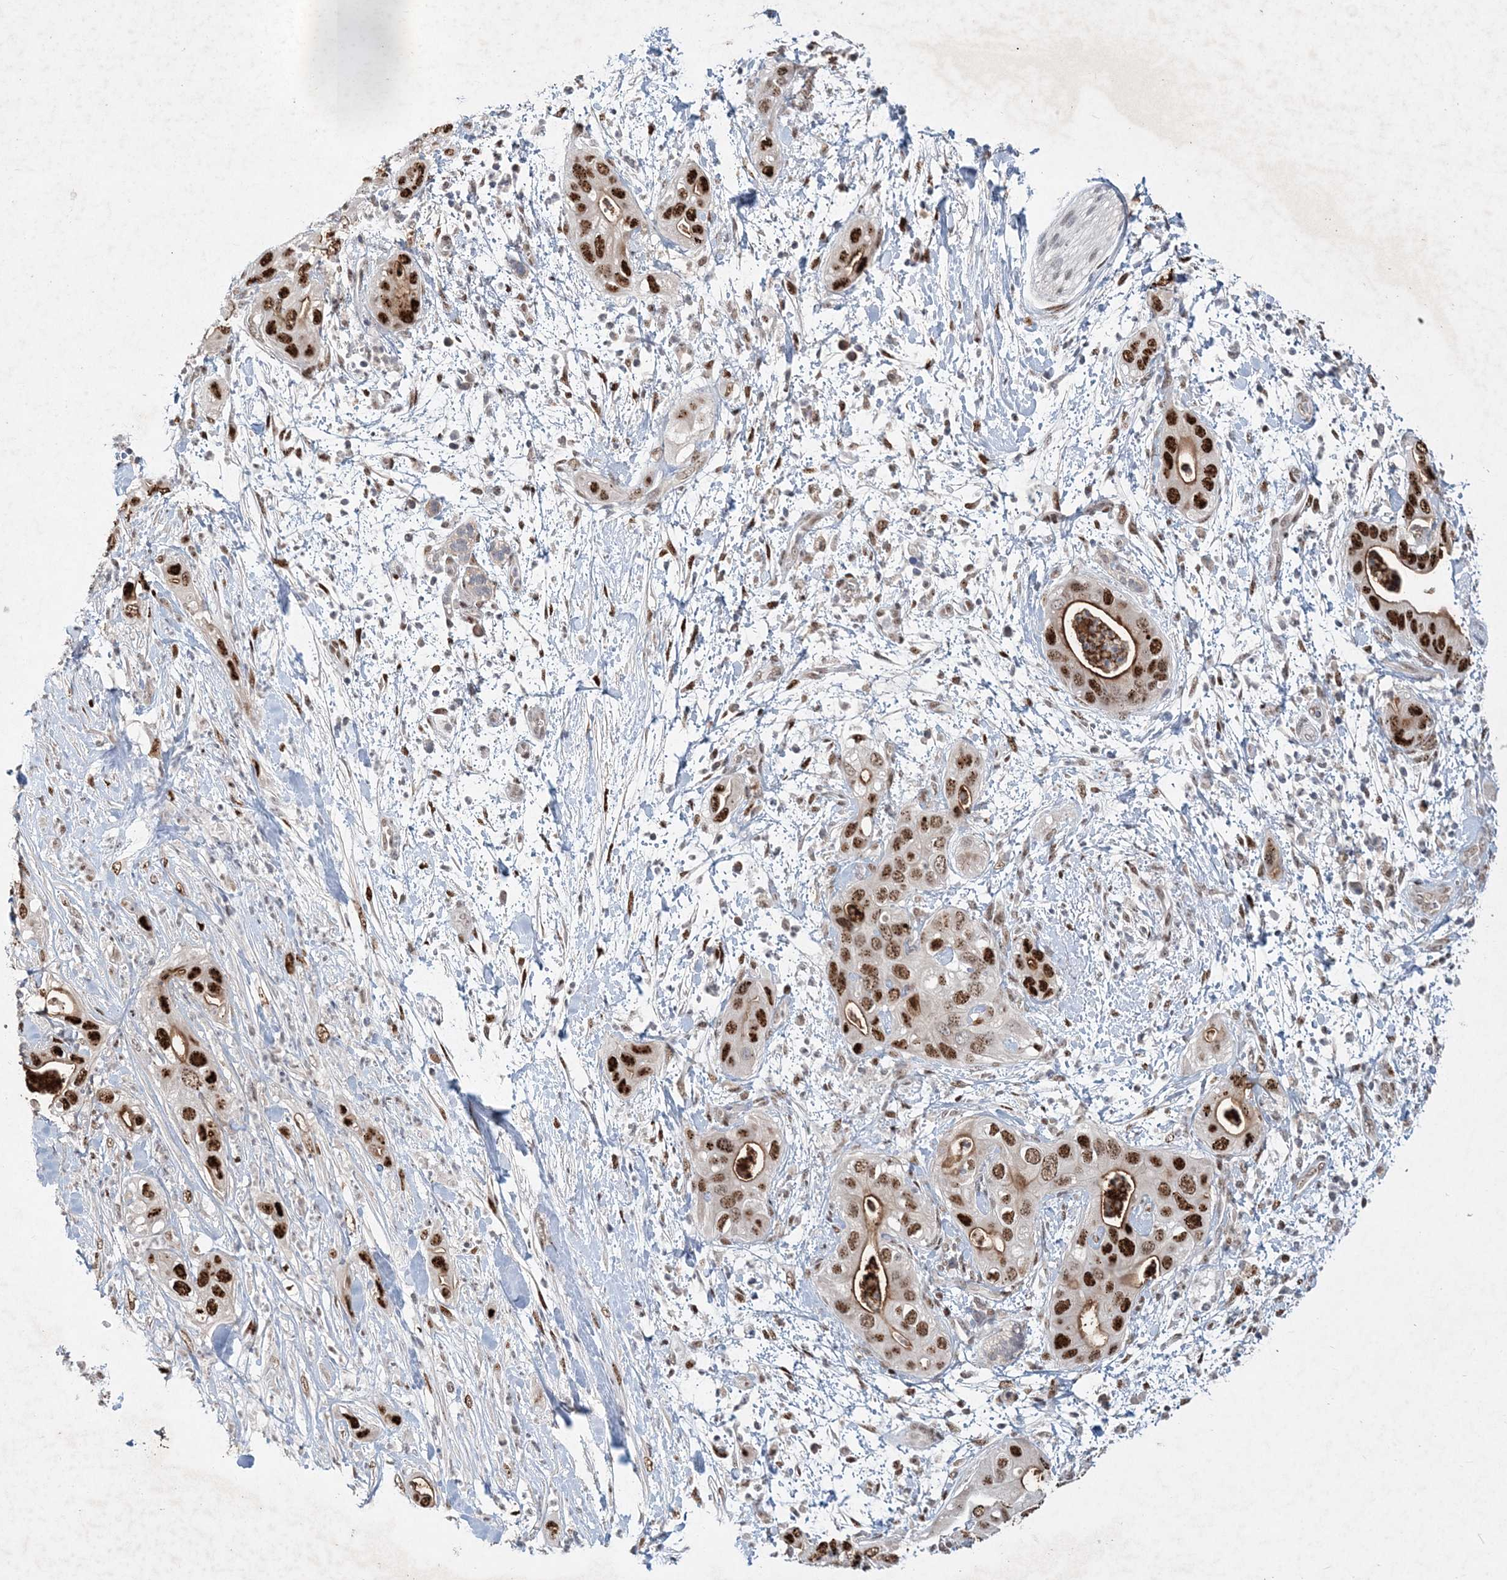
{"staining": {"intensity": "strong", "quantity": ">75%", "location": "cytoplasmic/membranous,nuclear"}, "tissue": "pancreatic cancer", "cell_type": "Tumor cells", "image_type": "cancer", "snomed": [{"axis": "morphology", "description": "Adenocarcinoma, NOS"}, {"axis": "topography", "description": "Pancreas"}], "caption": "A histopathology image of pancreatic cancer (adenocarcinoma) stained for a protein exhibits strong cytoplasmic/membranous and nuclear brown staining in tumor cells.", "gene": "GIN1", "patient": {"sex": "female", "age": 78}}